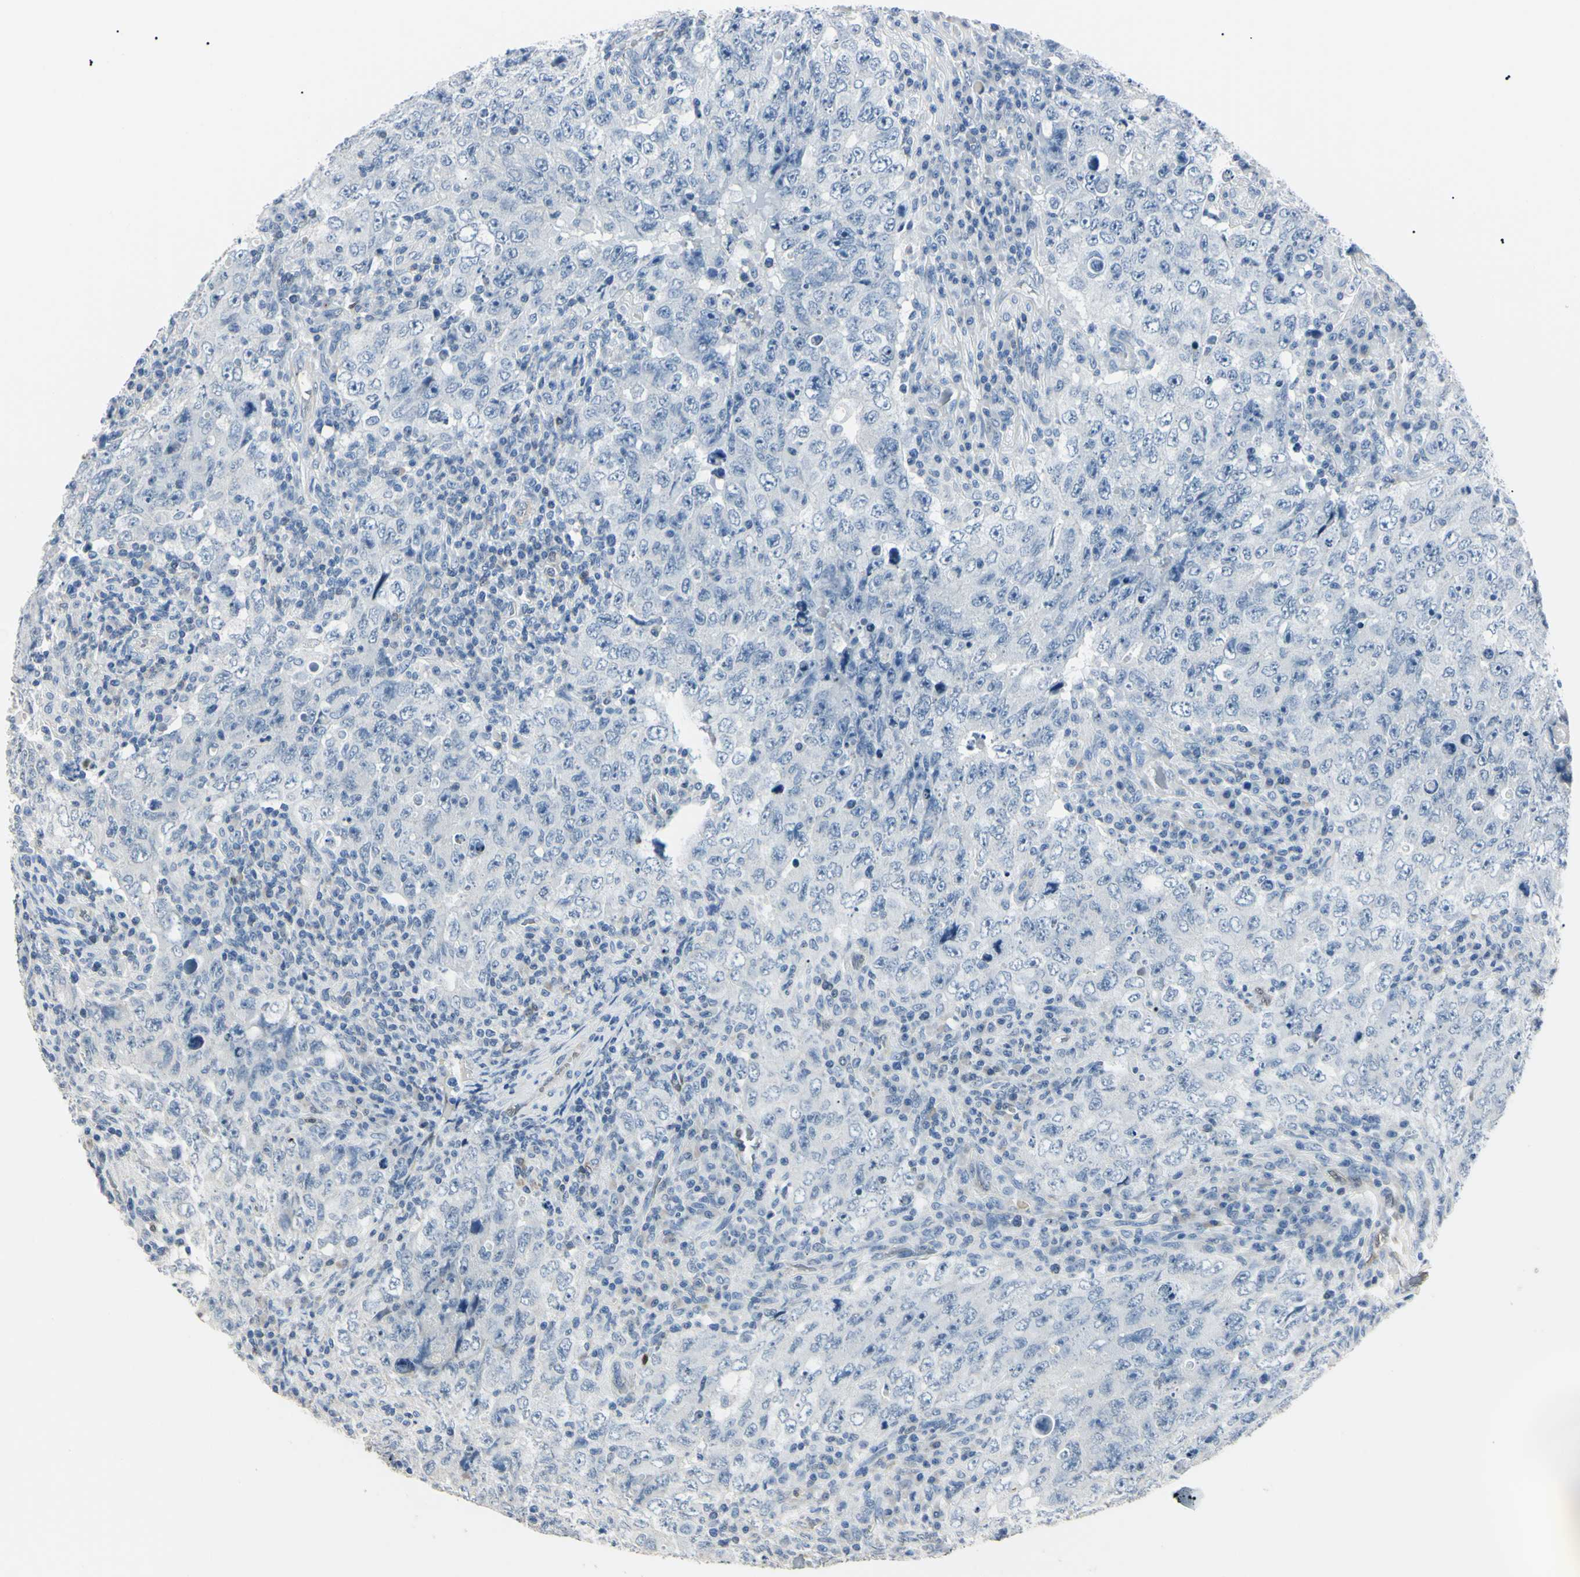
{"staining": {"intensity": "negative", "quantity": "none", "location": "none"}, "tissue": "testis cancer", "cell_type": "Tumor cells", "image_type": "cancer", "snomed": [{"axis": "morphology", "description": "Carcinoma, Embryonal, NOS"}, {"axis": "topography", "description": "Testis"}], "caption": "Immunohistochemical staining of testis cancer (embryonal carcinoma) shows no significant staining in tumor cells.", "gene": "AKR1C3", "patient": {"sex": "male", "age": 26}}